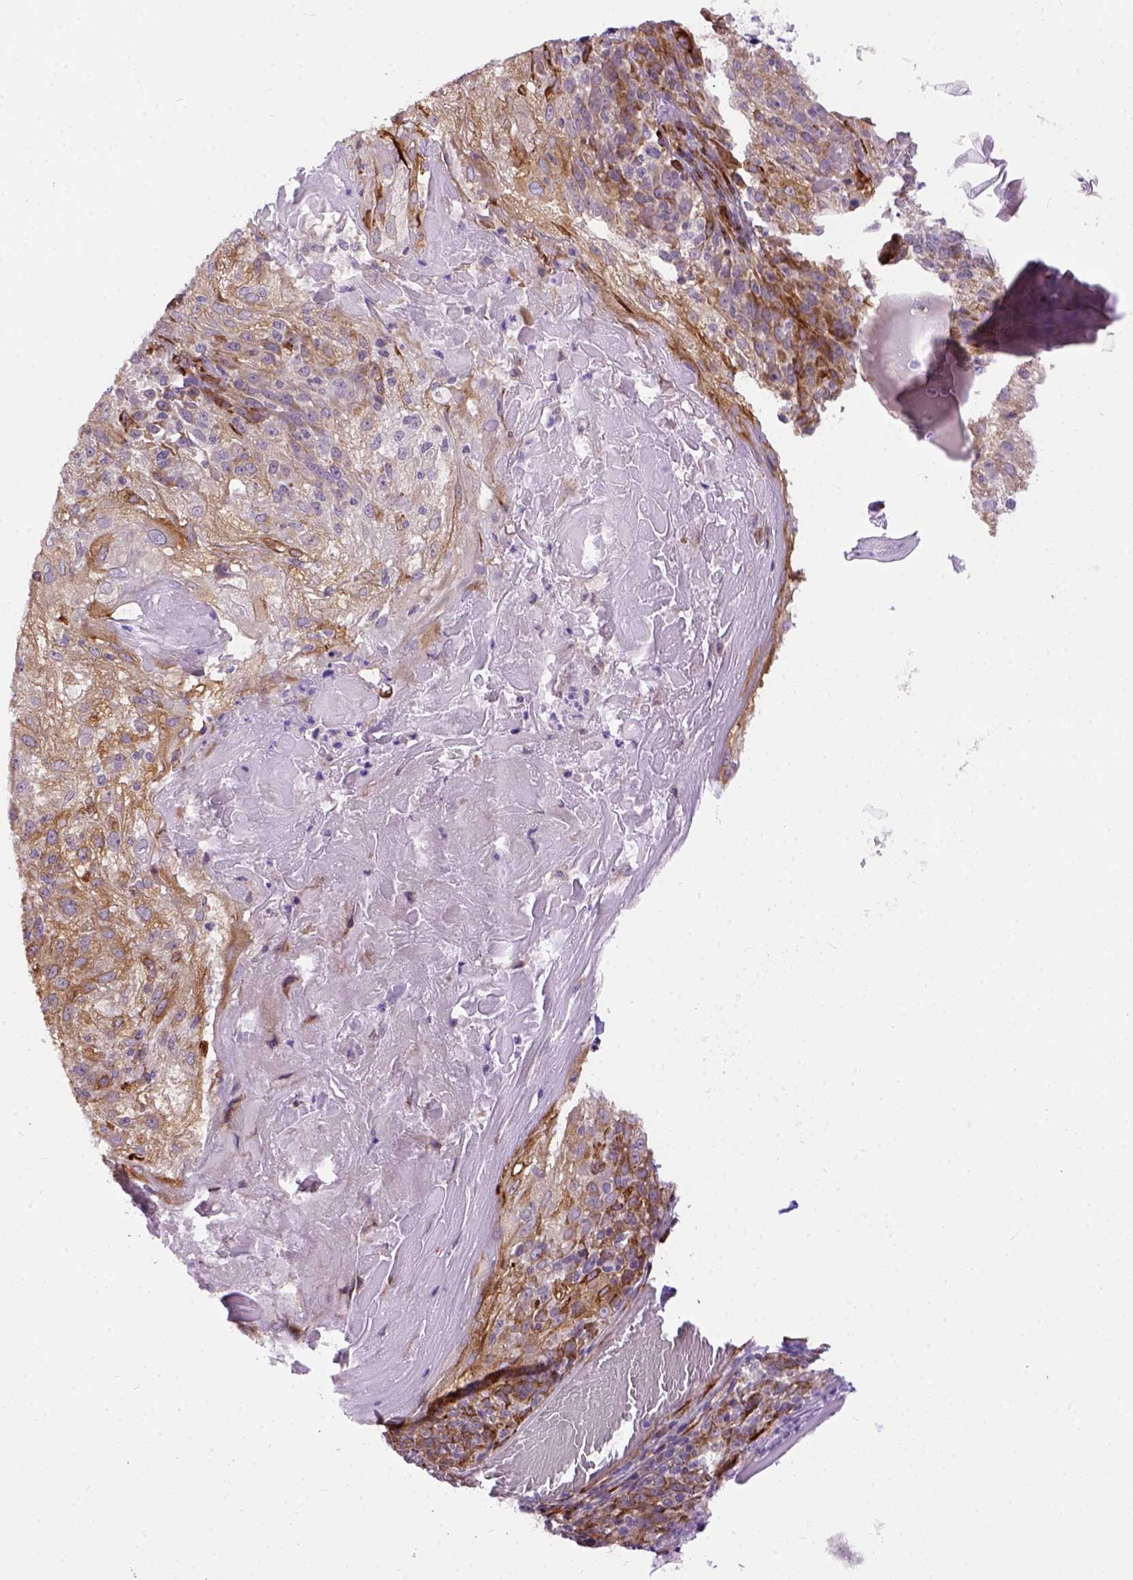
{"staining": {"intensity": "moderate", "quantity": ">75%", "location": "cytoplasmic/membranous"}, "tissue": "skin cancer", "cell_type": "Tumor cells", "image_type": "cancer", "snomed": [{"axis": "morphology", "description": "Normal tissue, NOS"}, {"axis": "morphology", "description": "Squamous cell carcinoma, NOS"}, {"axis": "topography", "description": "Skin"}], "caption": "Immunohistochemical staining of human skin squamous cell carcinoma displays medium levels of moderate cytoplasmic/membranous protein staining in approximately >75% of tumor cells. Nuclei are stained in blue.", "gene": "KAZN", "patient": {"sex": "female", "age": 83}}